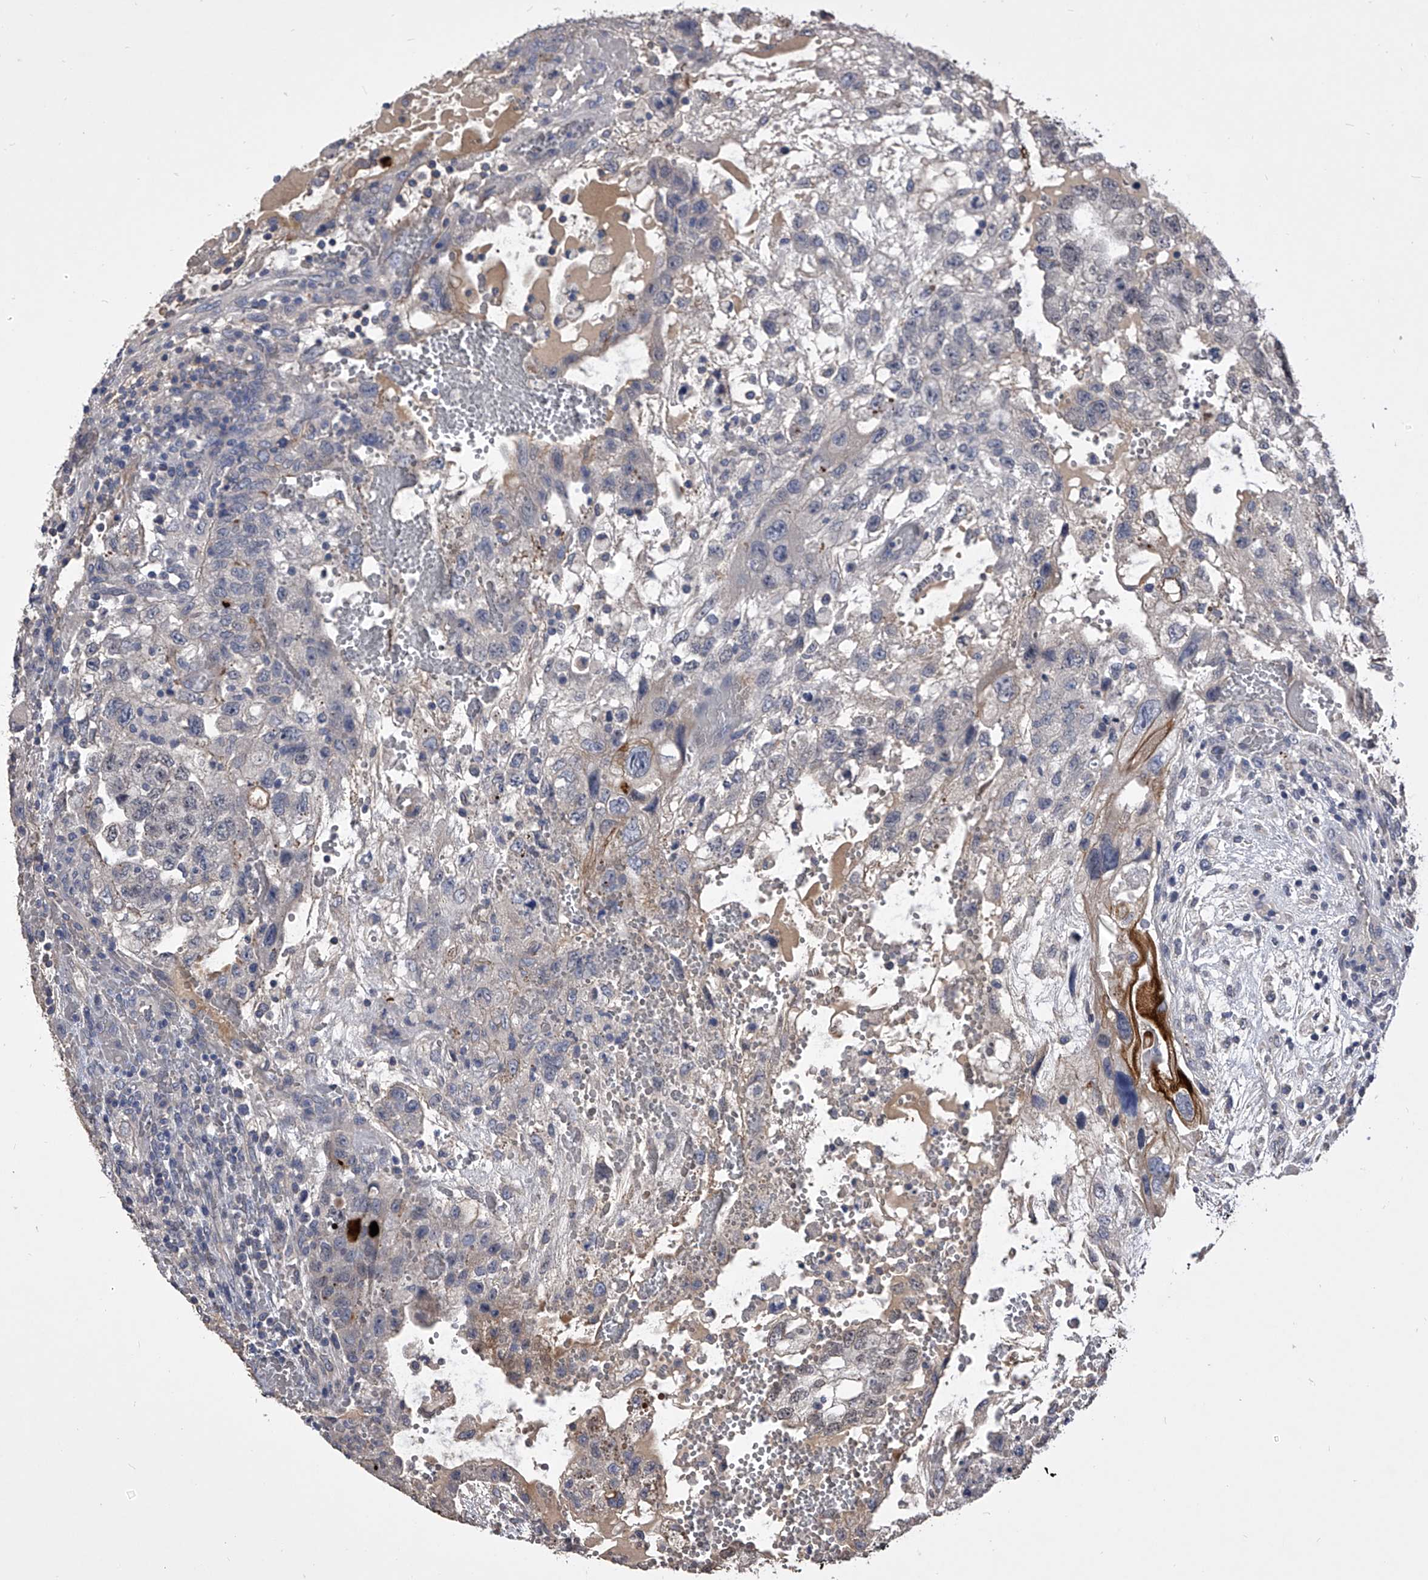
{"staining": {"intensity": "weak", "quantity": "<25%", "location": "cytoplasmic/membranous"}, "tissue": "testis cancer", "cell_type": "Tumor cells", "image_type": "cancer", "snomed": [{"axis": "morphology", "description": "Carcinoma, Embryonal, NOS"}, {"axis": "topography", "description": "Testis"}], "caption": "The photomicrograph shows no staining of tumor cells in testis cancer.", "gene": "MDN1", "patient": {"sex": "male", "age": 36}}